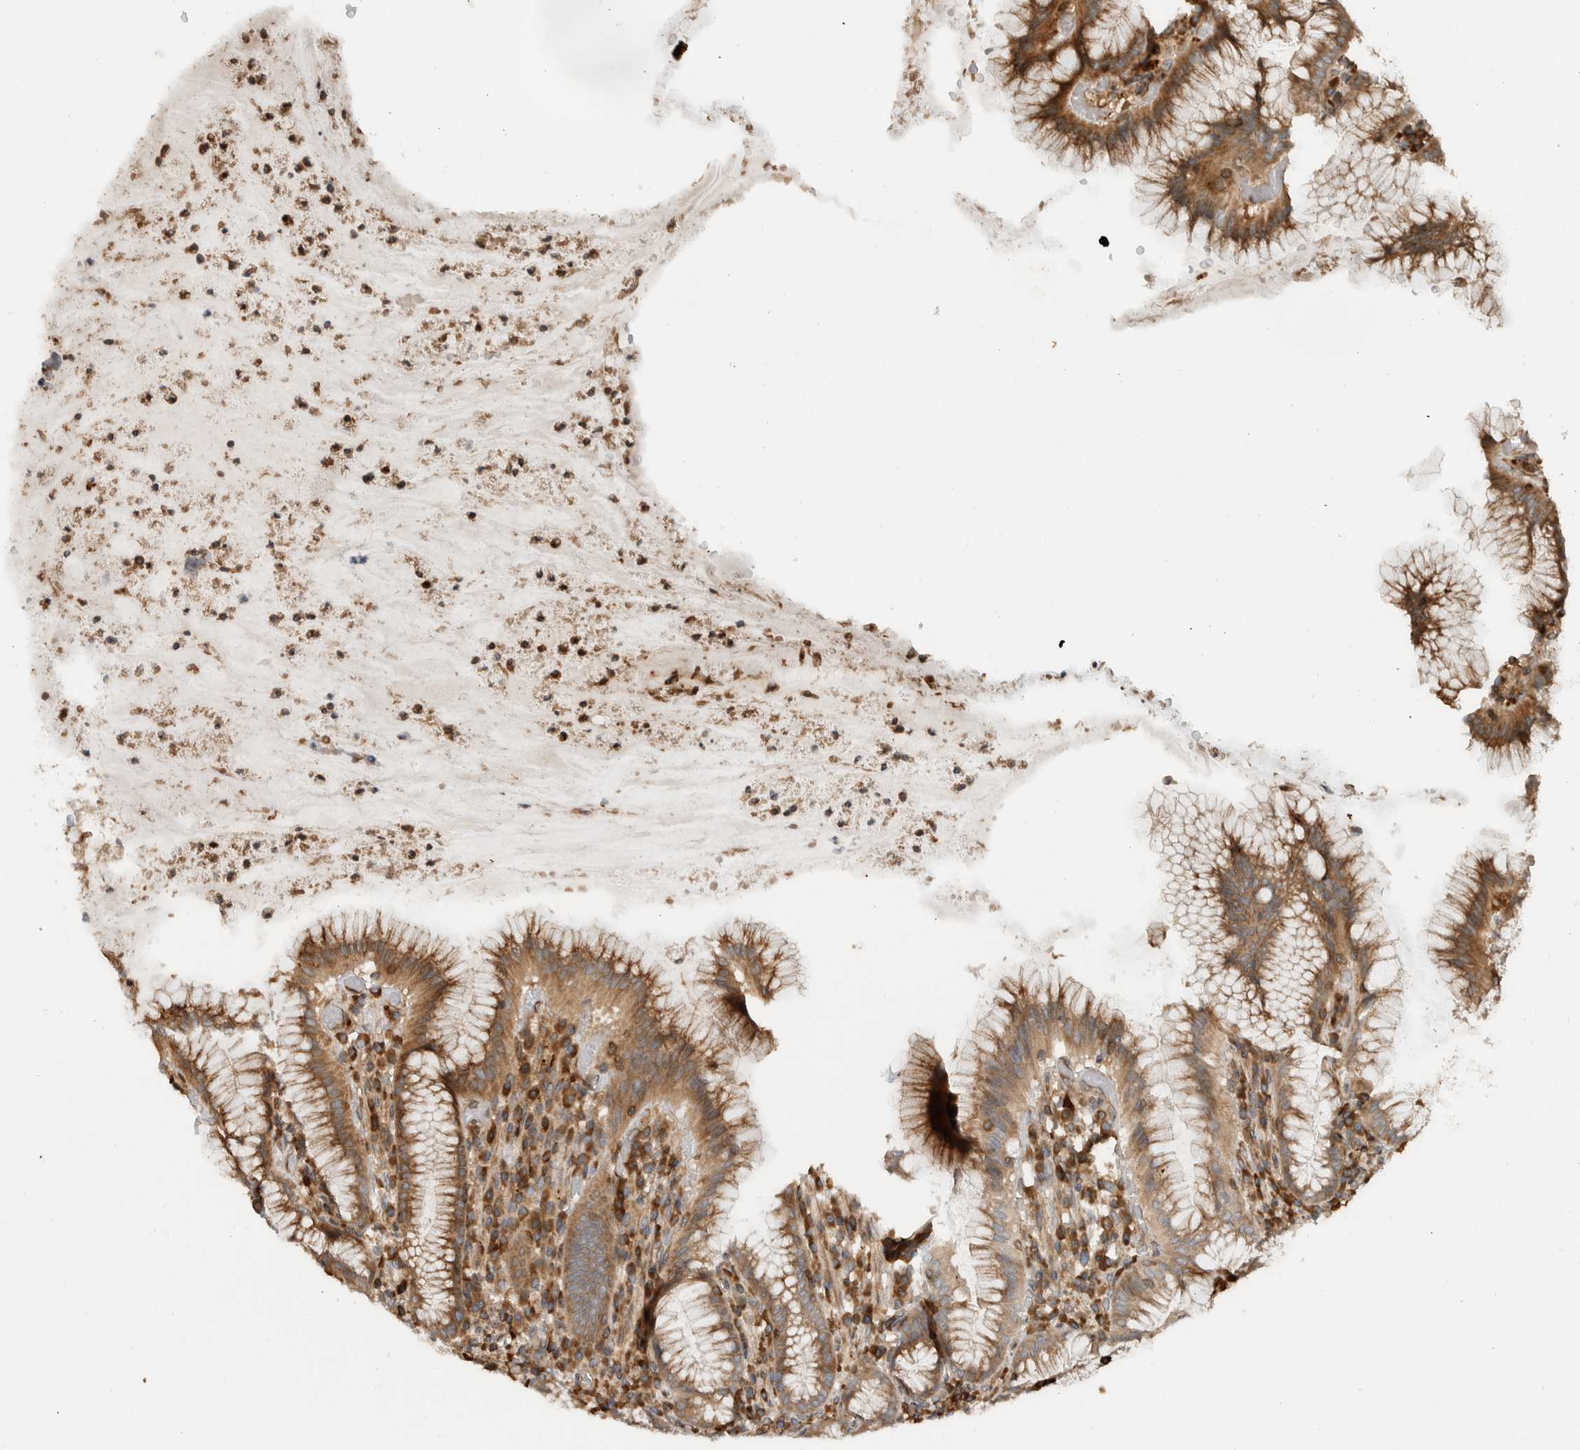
{"staining": {"intensity": "strong", "quantity": ">75%", "location": "cytoplasmic/membranous"}, "tissue": "stomach", "cell_type": "Glandular cells", "image_type": "normal", "snomed": [{"axis": "morphology", "description": "Normal tissue, NOS"}, {"axis": "topography", "description": "Stomach"}], "caption": "Benign stomach was stained to show a protein in brown. There is high levels of strong cytoplasmic/membranous staining in about >75% of glandular cells.", "gene": "CNTROB", "patient": {"sex": "male", "age": 55}}